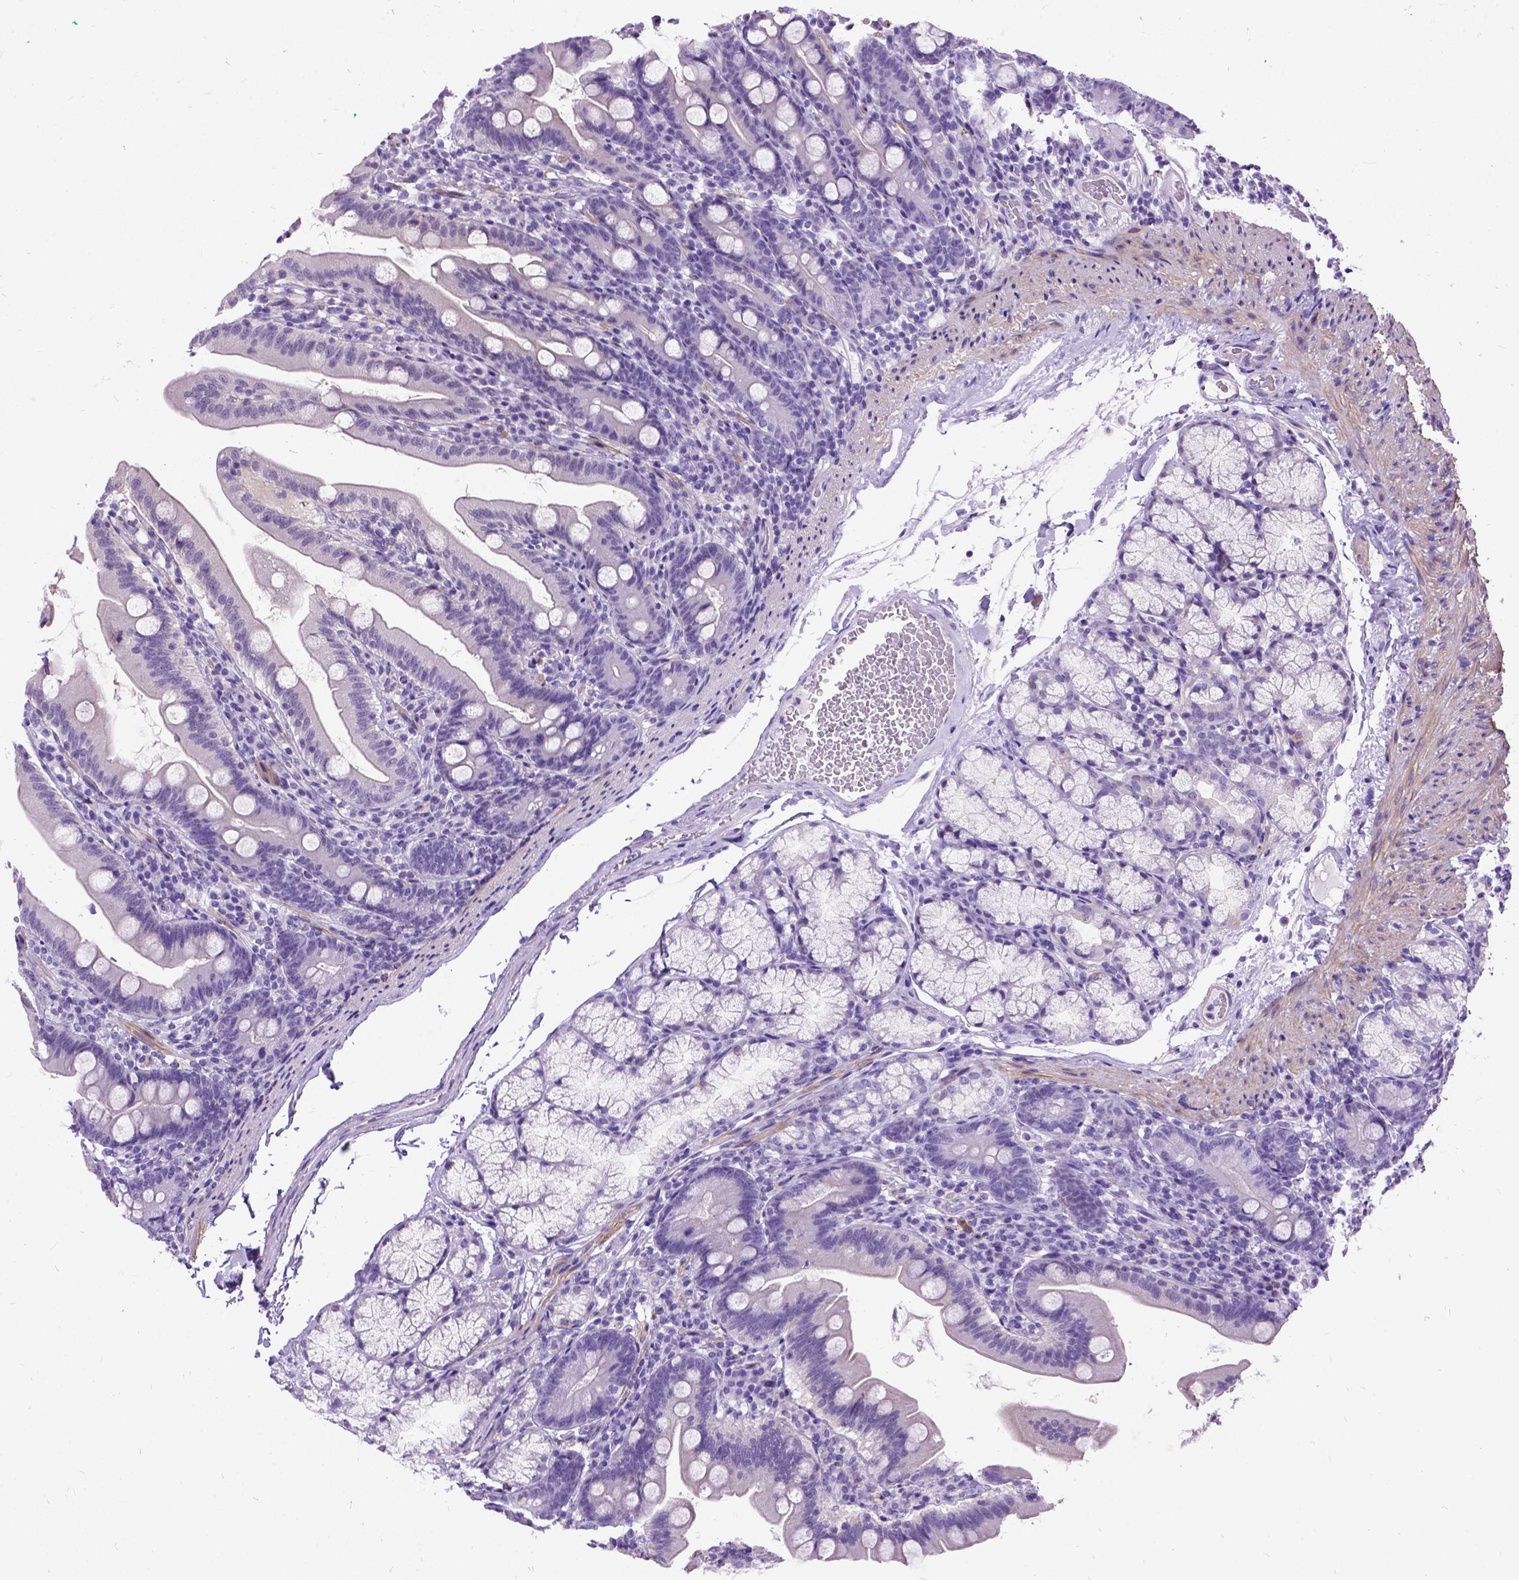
{"staining": {"intensity": "negative", "quantity": "none", "location": "none"}, "tissue": "duodenum", "cell_type": "Glandular cells", "image_type": "normal", "snomed": [{"axis": "morphology", "description": "Normal tissue, NOS"}, {"axis": "topography", "description": "Duodenum"}], "caption": "This image is of unremarkable duodenum stained with immunohistochemistry (IHC) to label a protein in brown with the nuclei are counter-stained blue. There is no expression in glandular cells.", "gene": "ENSG00000254979", "patient": {"sex": "female", "age": 67}}